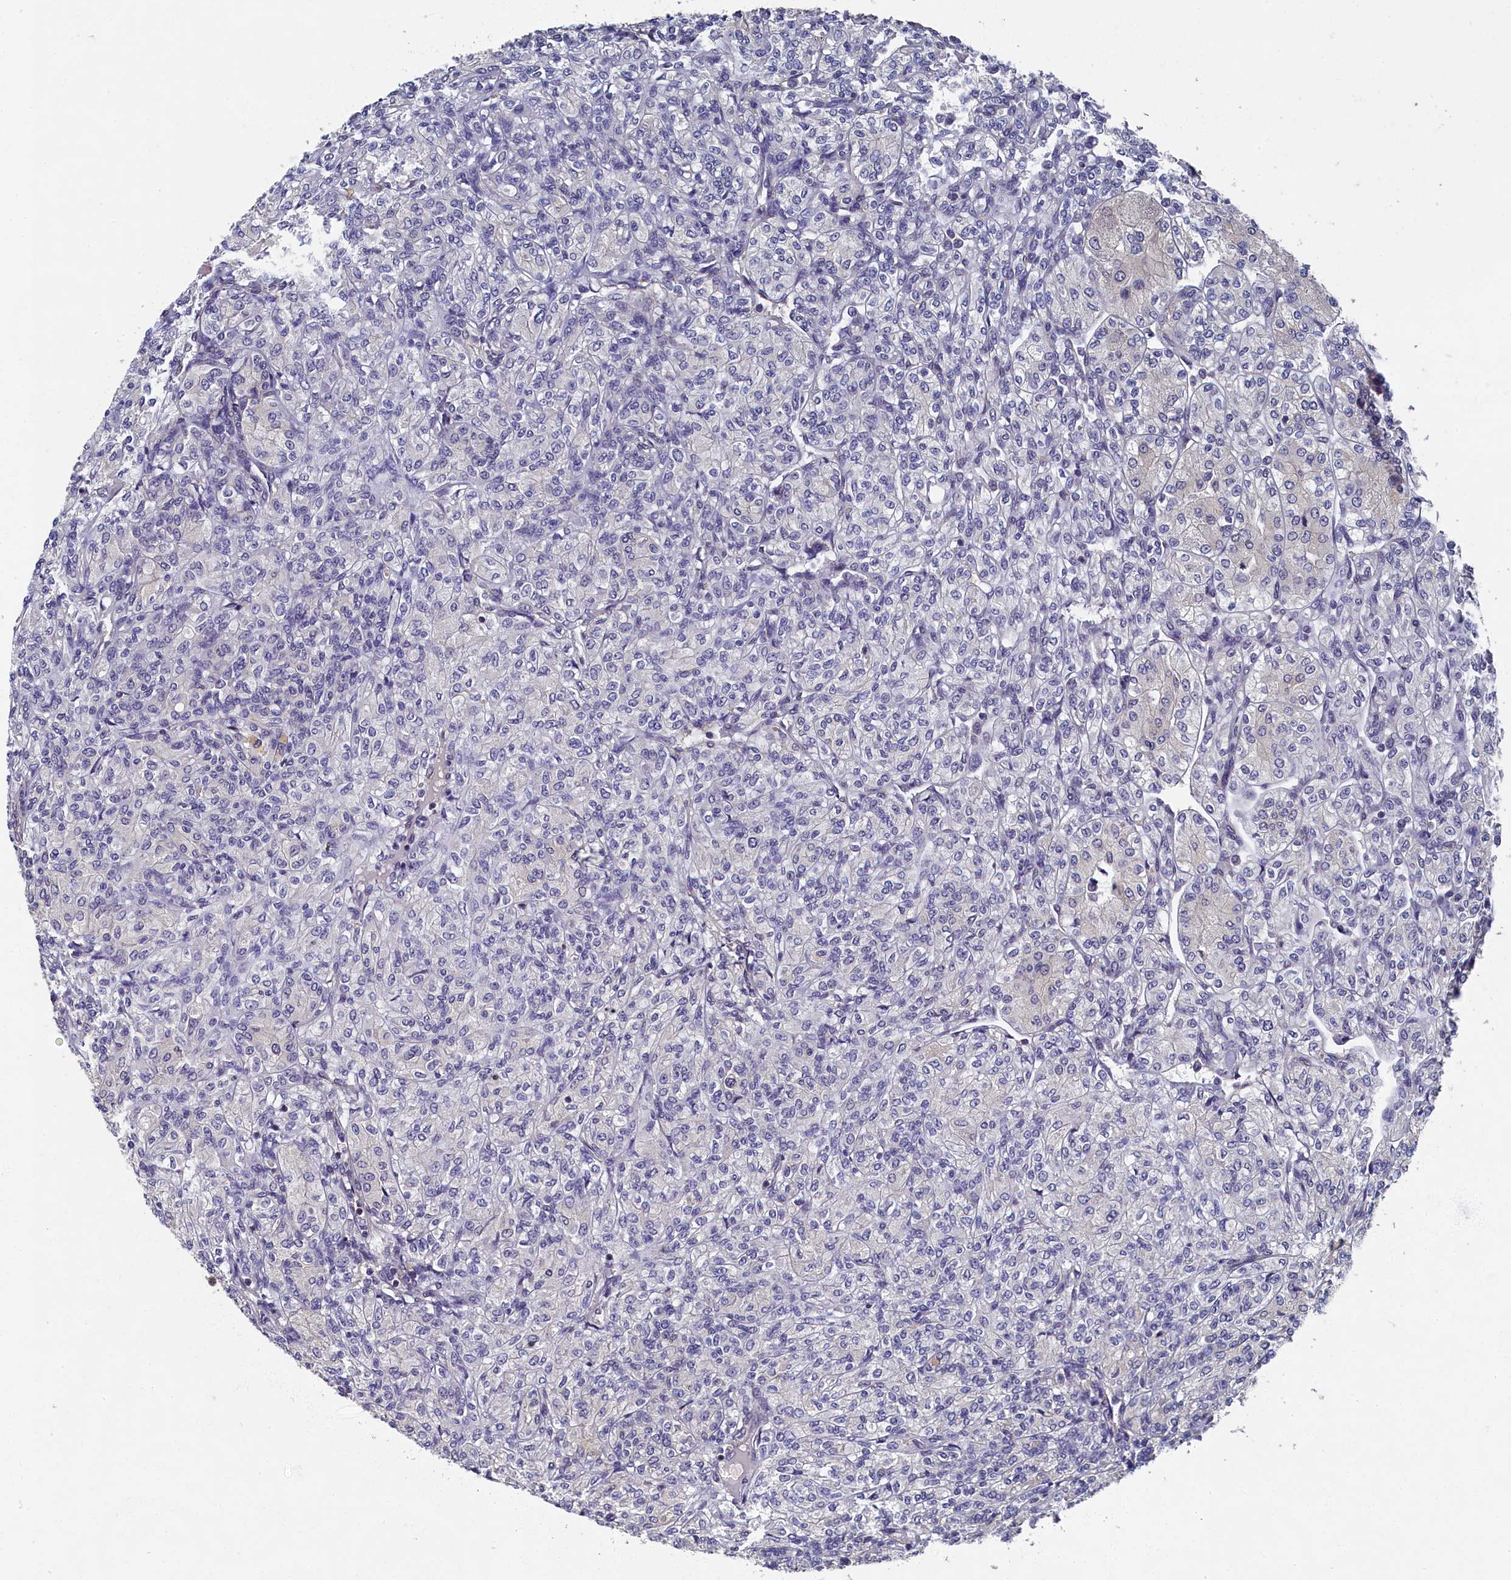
{"staining": {"intensity": "negative", "quantity": "none", "location": "none"}, "tissue": "renal cancer", "cell_type": "Tumor cells", "image_type": "cancer", "snomed": [{"axis": "morphology", "description": "Adenocarcinoma, NOS"}, {"axis": "topography", "description": "Kidney"}], "caption": "Adenocarcinoma (renal) stained for a protein using IHC demonstrates no expression tumor cells.", "gene": "TBCB", "patient": {"sex": "male", "age": 77}}